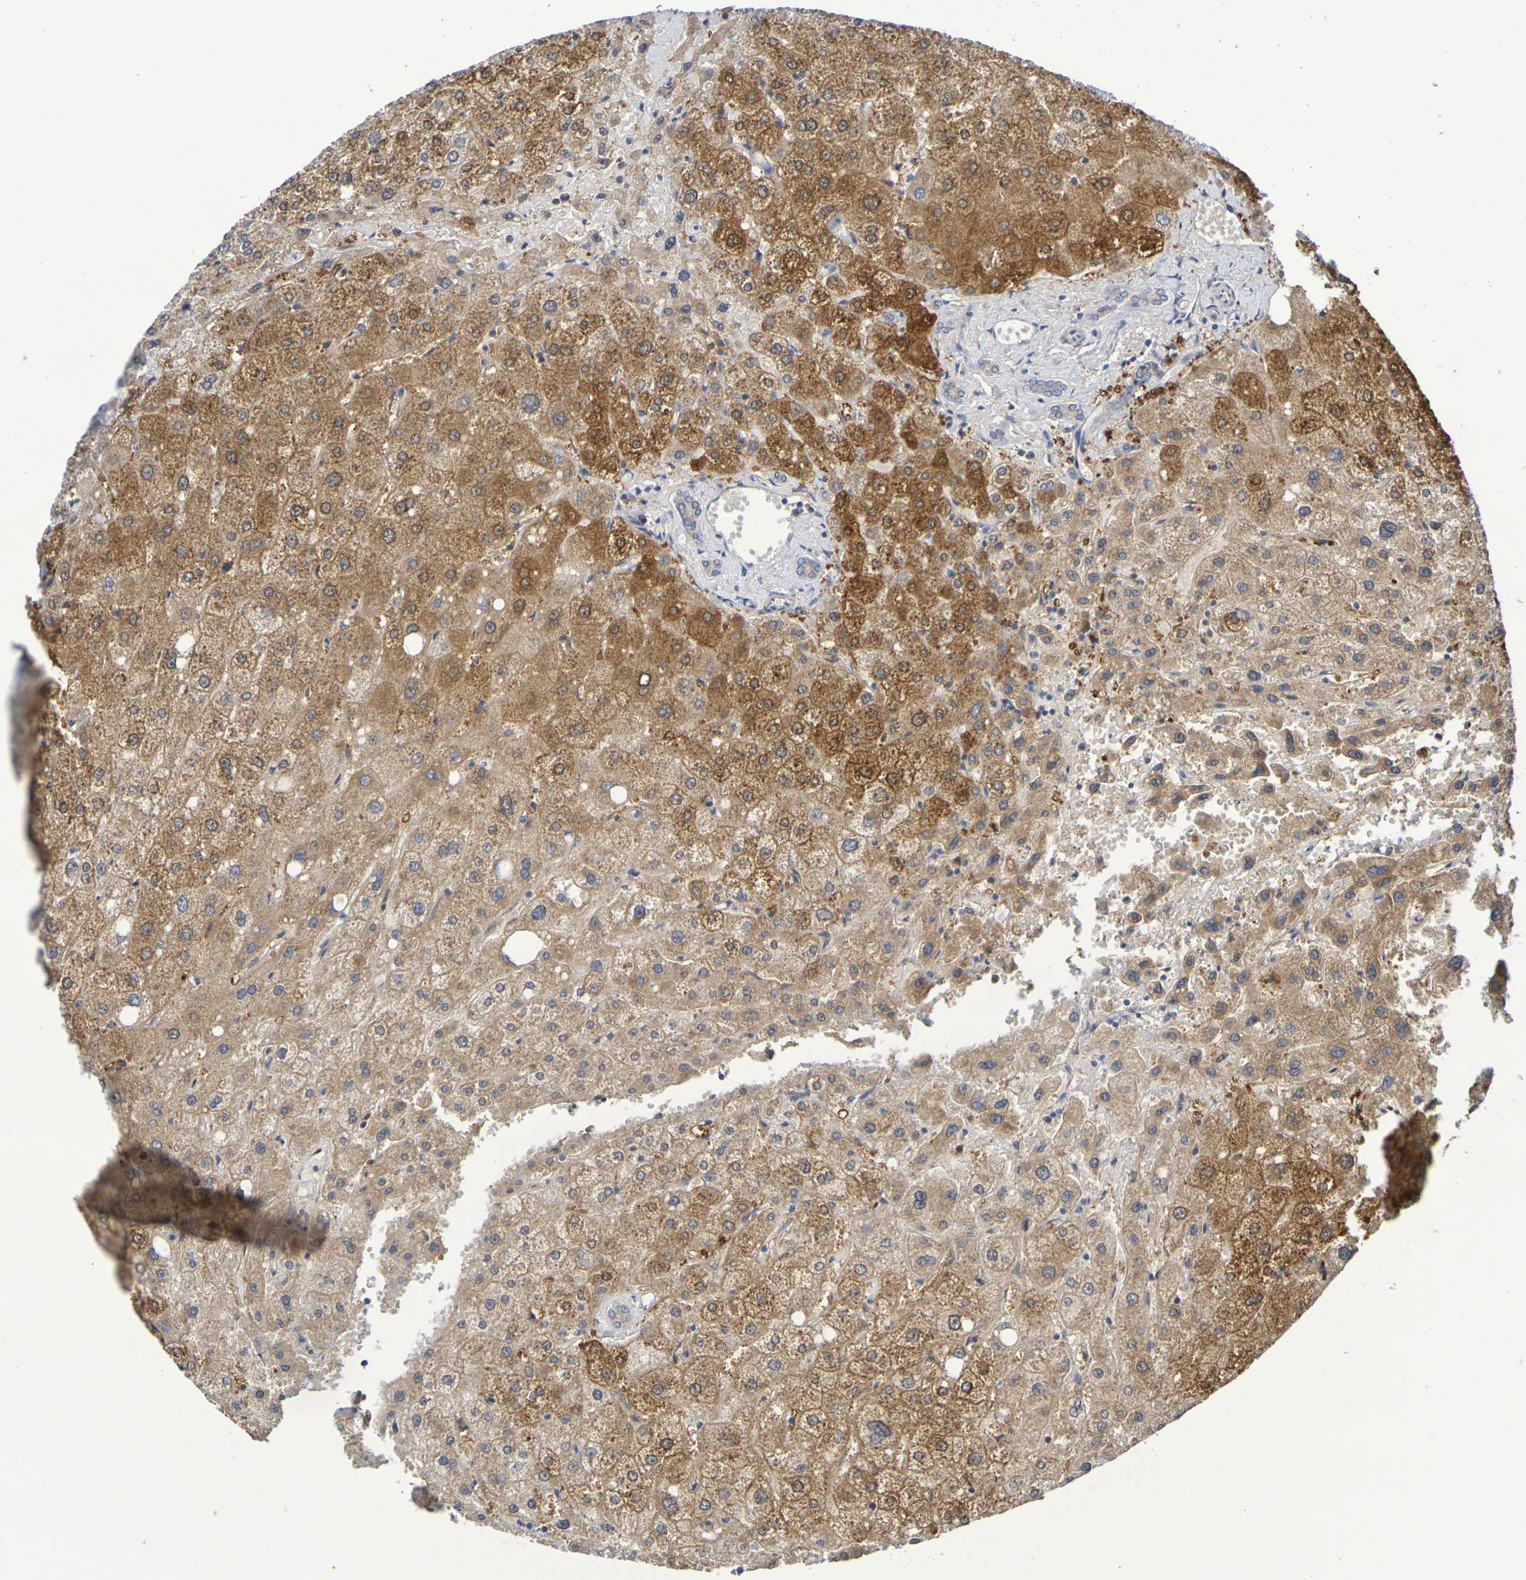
{"staining": {"intensity": "weak", "quantity": "<25%", "location": "cytoplasmic/membranous"}, "tissue": "liver", "cell_type": "Cholangiocytes", "image_type": "normal", "snomed": [{"axis": "morphology", "description": "Normal tissue, NOS"}, {"axis": "topography", "description": "Liver"}], "caption": "A photomicrograph of human liver is negative for staining in cholangiocytes.", "gene": "SDC4", "patient": {"sex": "male", "age": 73}}